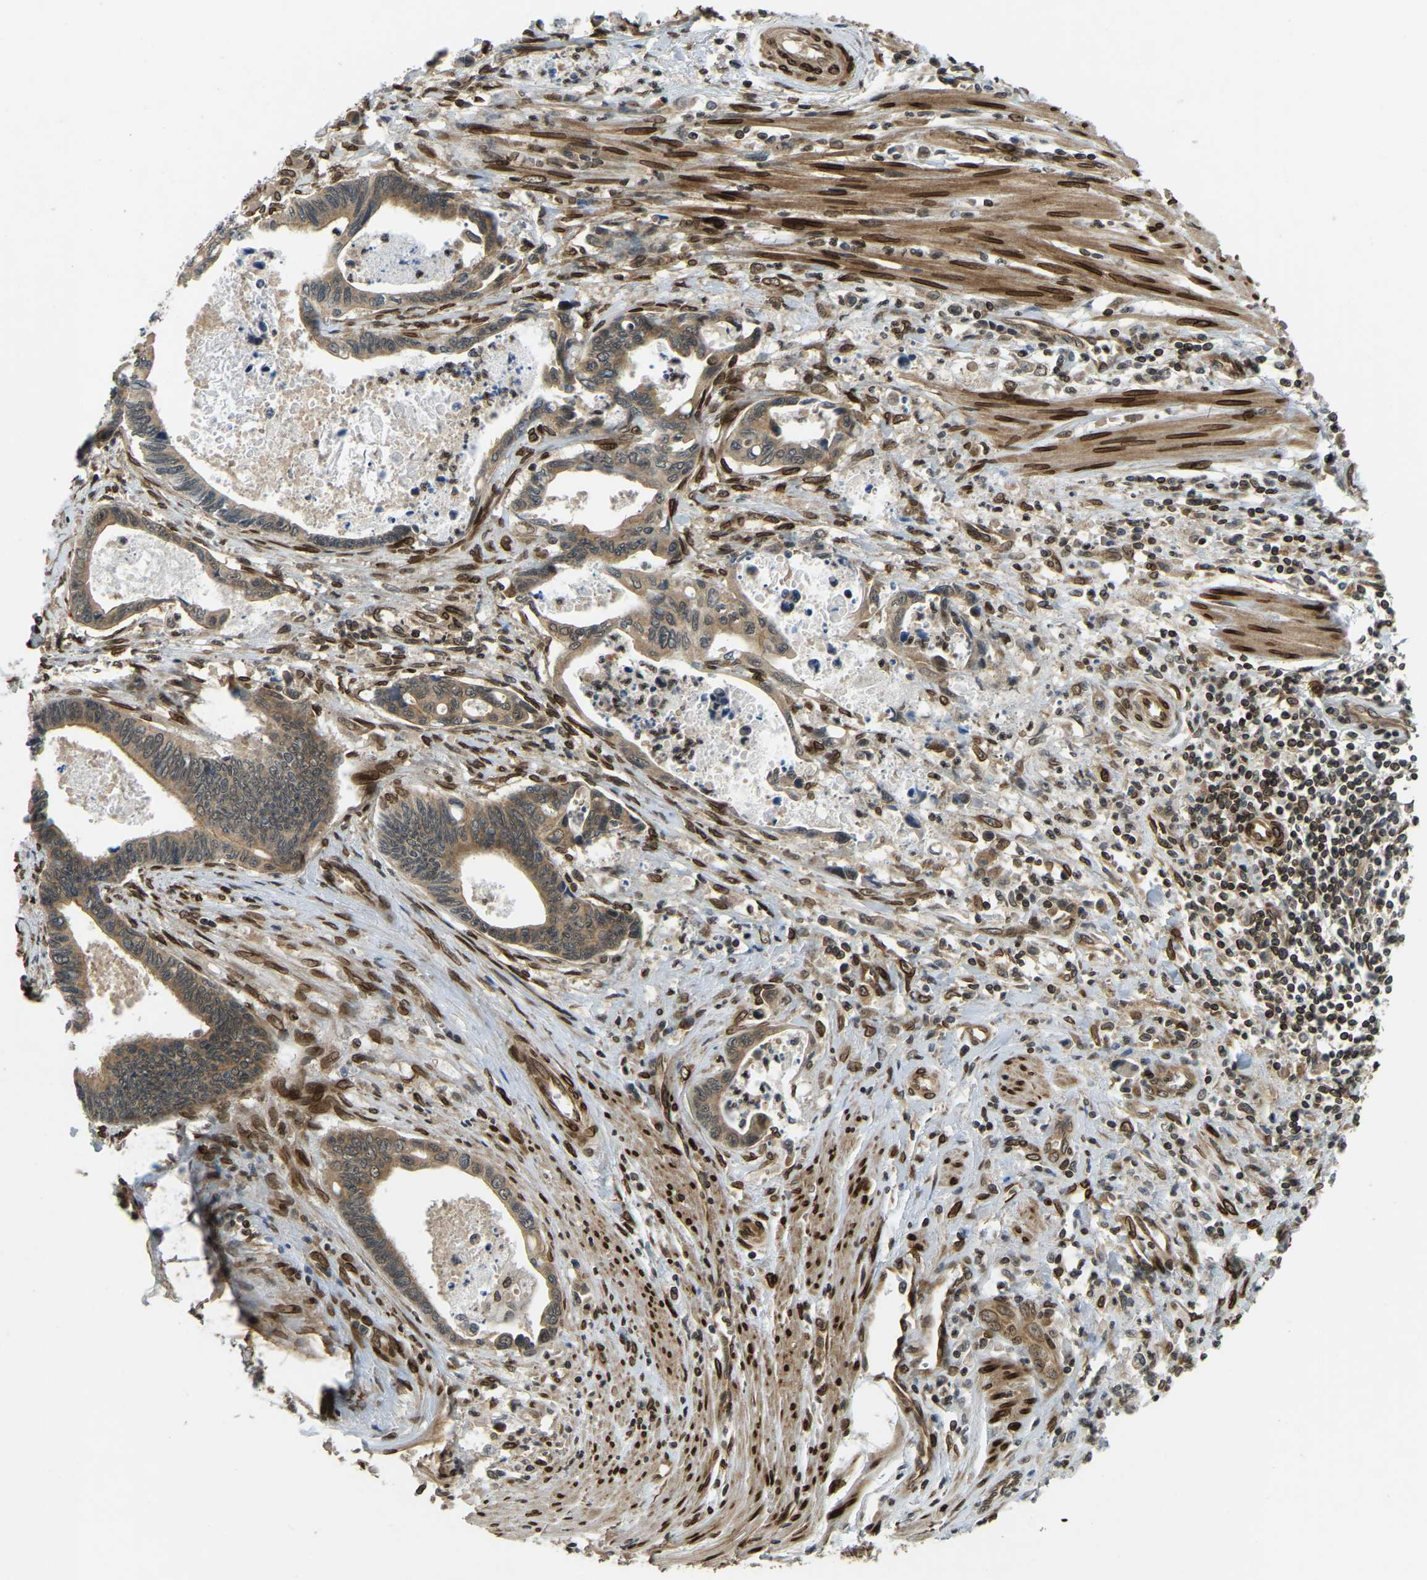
{"staining": {"intensity": "moderate", "quantity": ">75%", "location": "cytoplasmic/membranous"}, "tissue": "pancreatic cancer", "cell_type": "Tumor cells", "image_type": "cancer", "snomed": [{"axis": "morphology", "description": "Adenocarcinoma, NOS"}, {"axis": "topography", "description": "Pancreas"}], "caption": "High-magnification brightfield microscopy of pancreatic cancer (adenocarcinoma) stained with DAB (3,3'-diaminobenzidine) (brown) and counterstained with hematoxylin (blue). tumor cells exhibit moderate cytoplasmic/membranous expression is identified in approximately>75% of cells.", "gene": "SYNE1", "patient": {"sex": "female", "age": 70}}